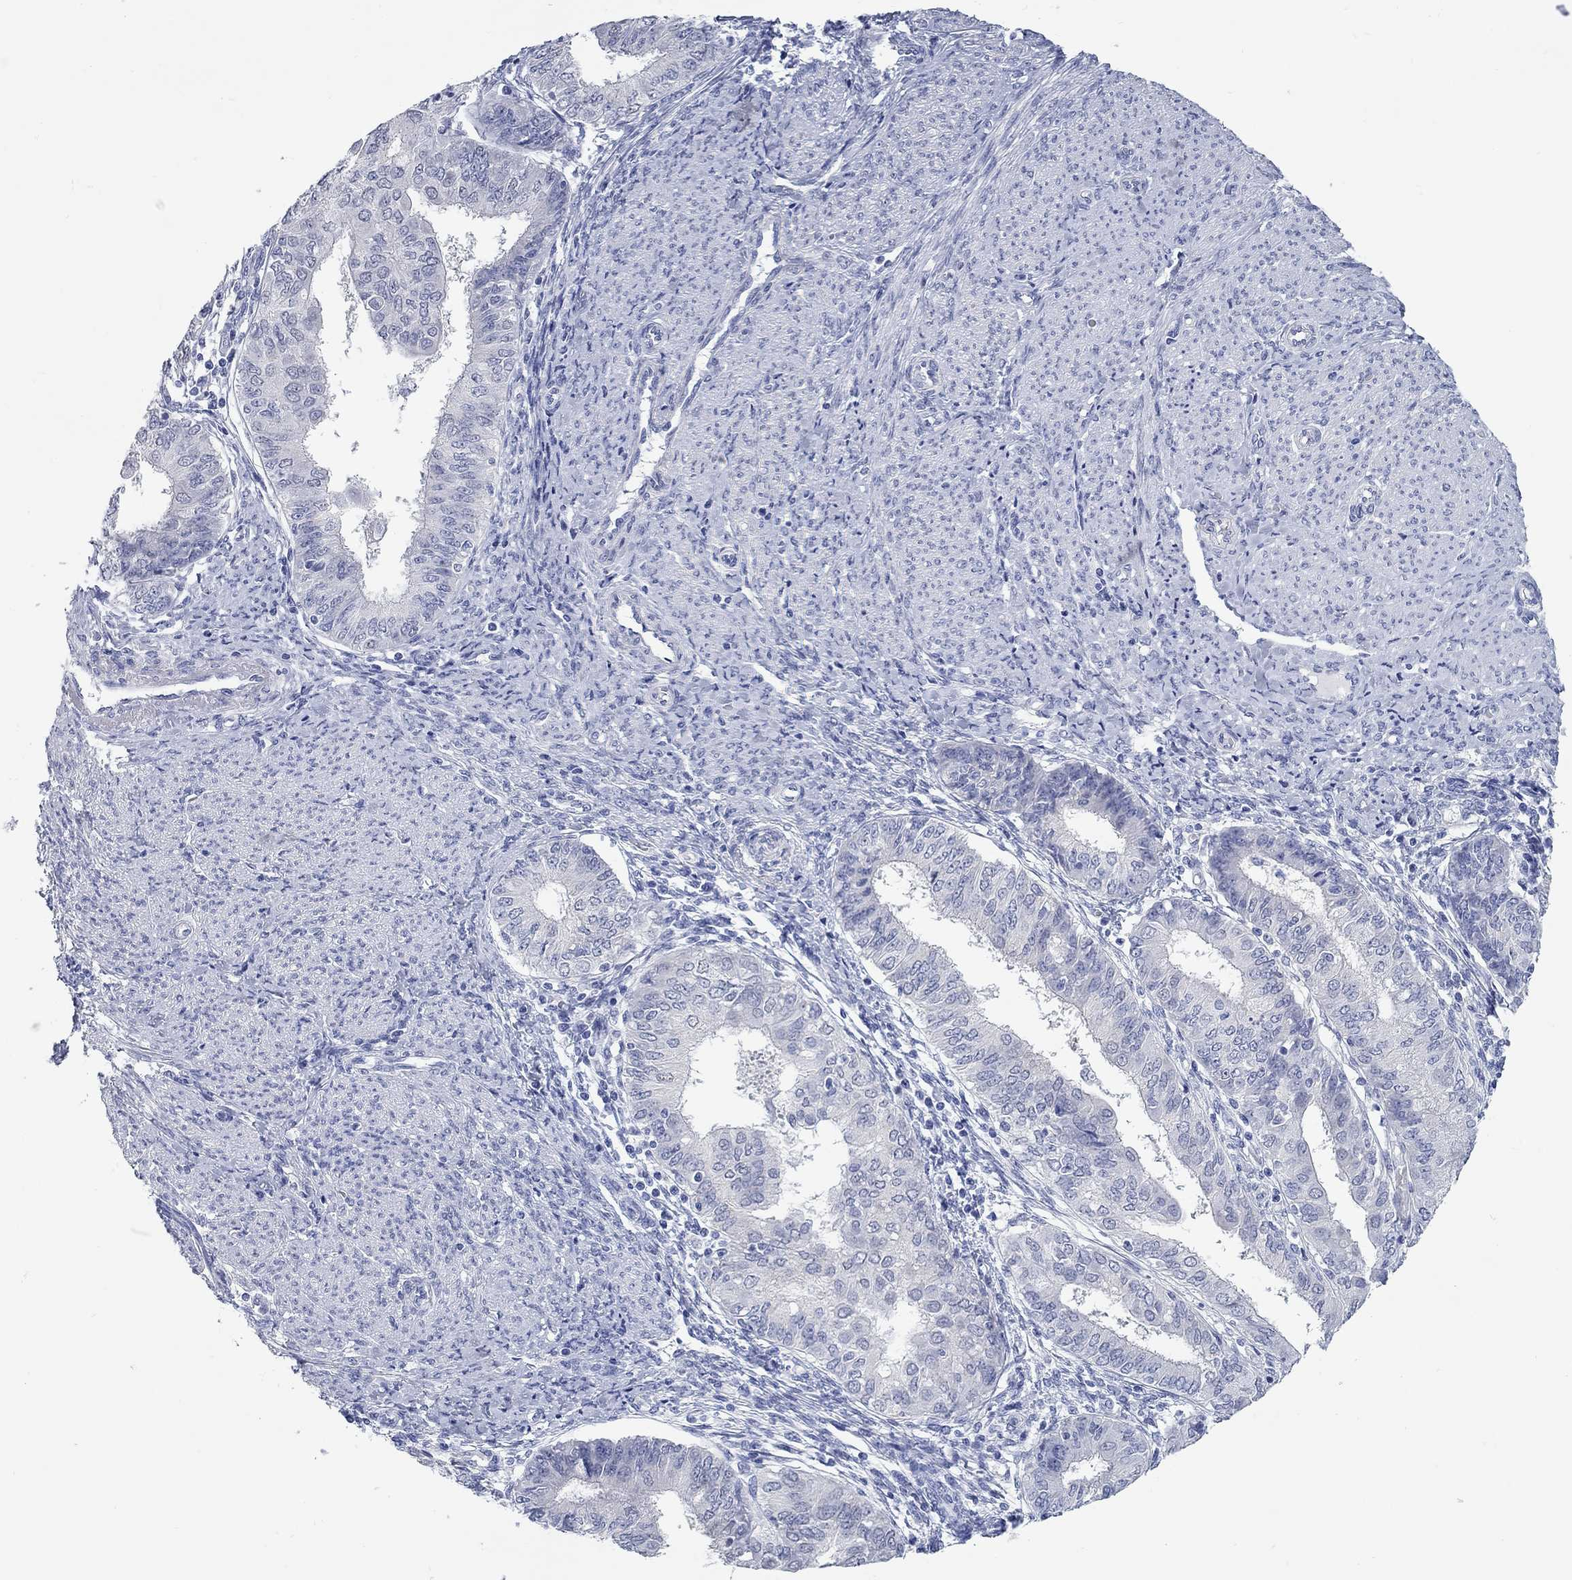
{"staining": {"intensity": "negative", "quantity": "none", "location": "none"}, "tissue": "endometrial cancer", "cell_type": "Tumor cells", "image_type": "cancer", "snomed": [{"axis": "morphology", "description": "Adenocarcinoma, NOS"}, {"axis": "topography", "description": "Endometrium"}], "caption": "Immunohistochemistry photomicrograph of neoplastic tissue: adenocarcinoma (endometrial) stained with DAB exhibits no significant protein expression in tumor cells. Brightfield microscopy of immunohistochemistry stained with DAB (3,3'-diaminobenzidine) (brown) and hematoxylin (blue), captured at high magnification.", "gene": "WASF3", "patient": {"sex": "female", "age": 68}}